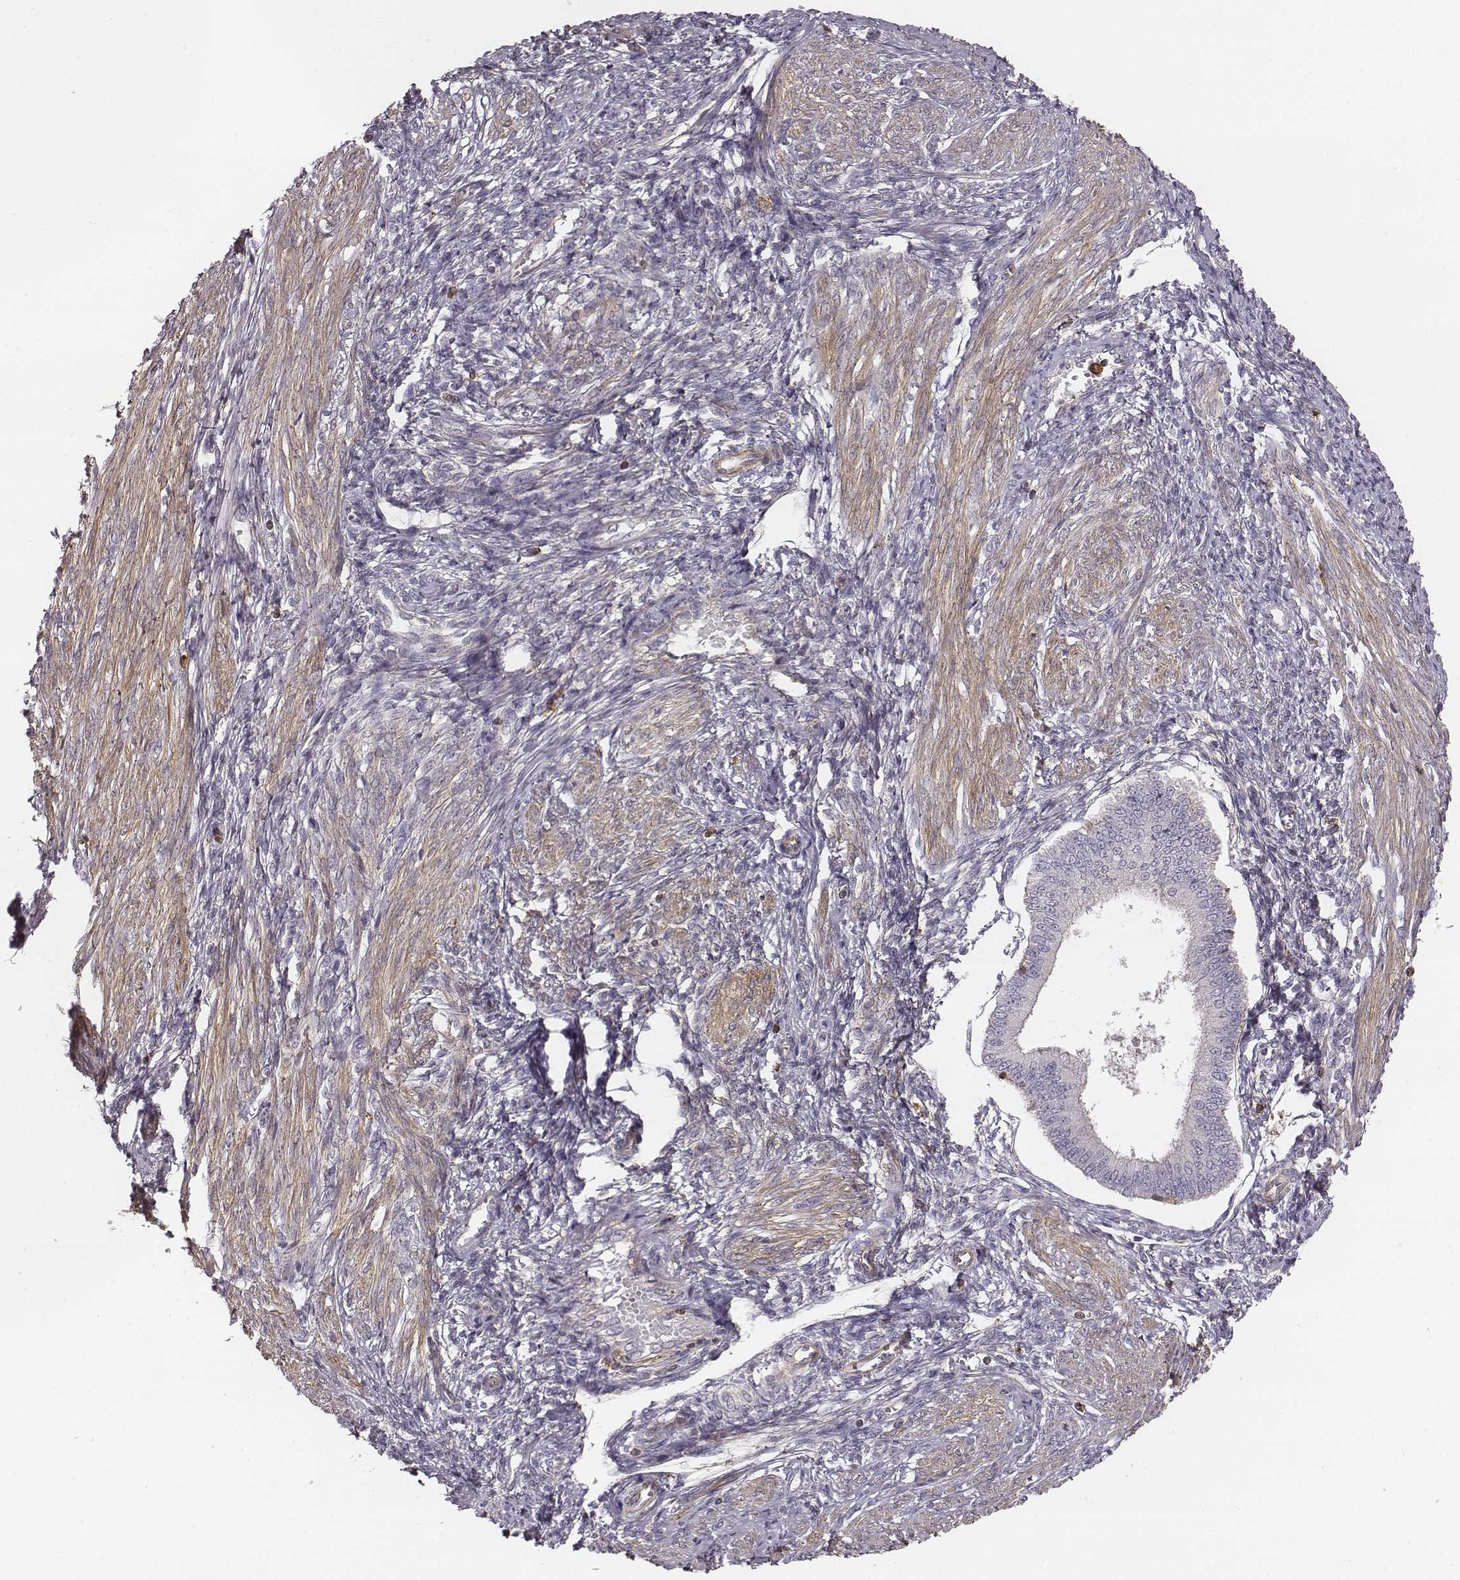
{"staining": {"intensity": "weak", "quantity": ">75%", "location": "cytoplasmic/membranous"}, "tissue": "endometrium", "cell_type": "Cells in endometrial stroma", "image_type": "normal", "snomed": [{"axis": "morphology", "description": "Normal tissue, NOS"}, {"axis": "topography", "description": "Endometrium"}], "caption": "Endometrium stained with DAB immunohistochemistry (IHC) reveals low levels of weak cytoplasmic/membranous positivity in about >75% of cells in endometrial stroma.", "gene": "ZYX", "patient": {"sex": "female", "age": 42}}